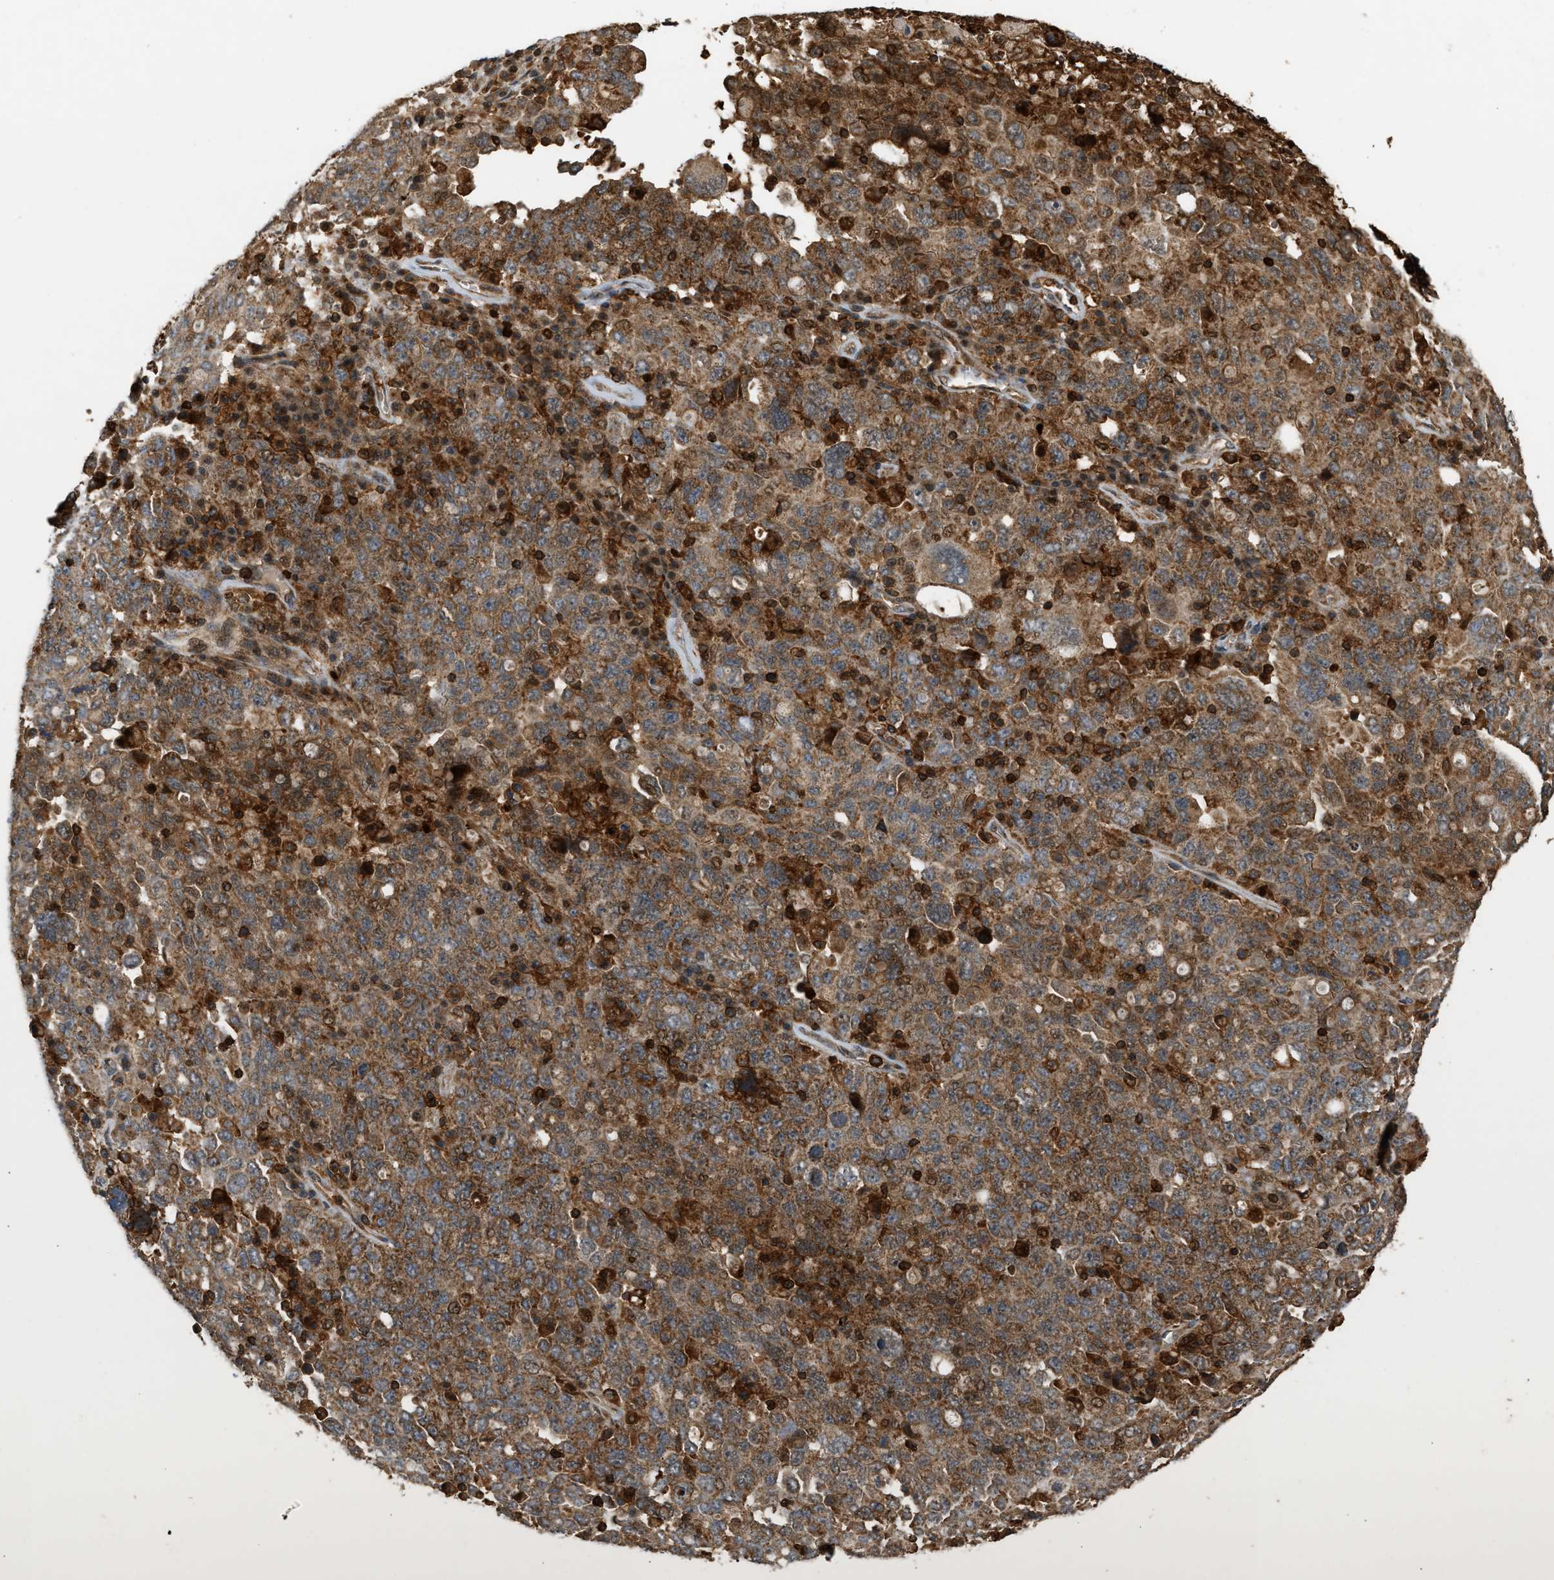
{"staining": {"intensity": "strong", "quantity": ">75%", "location": "cytoplasmic/membranous"}, "tissue": "ovarian cancer", "cell_type": "Tumor cells", "image_type": "cancer", "snomed": [{"axis": "morphology", "description": "Carcinoma, endometroid"}, {"axis": "topography", "description": "Ovary"}], "caption": "Protein analysis of ovarian cancer tissue demonstrates strong cytoplasmic/membranous staining in about >75% of tumor cells.", "gene": "GOPC", "patient": {"sex": "female", "age": 62}}